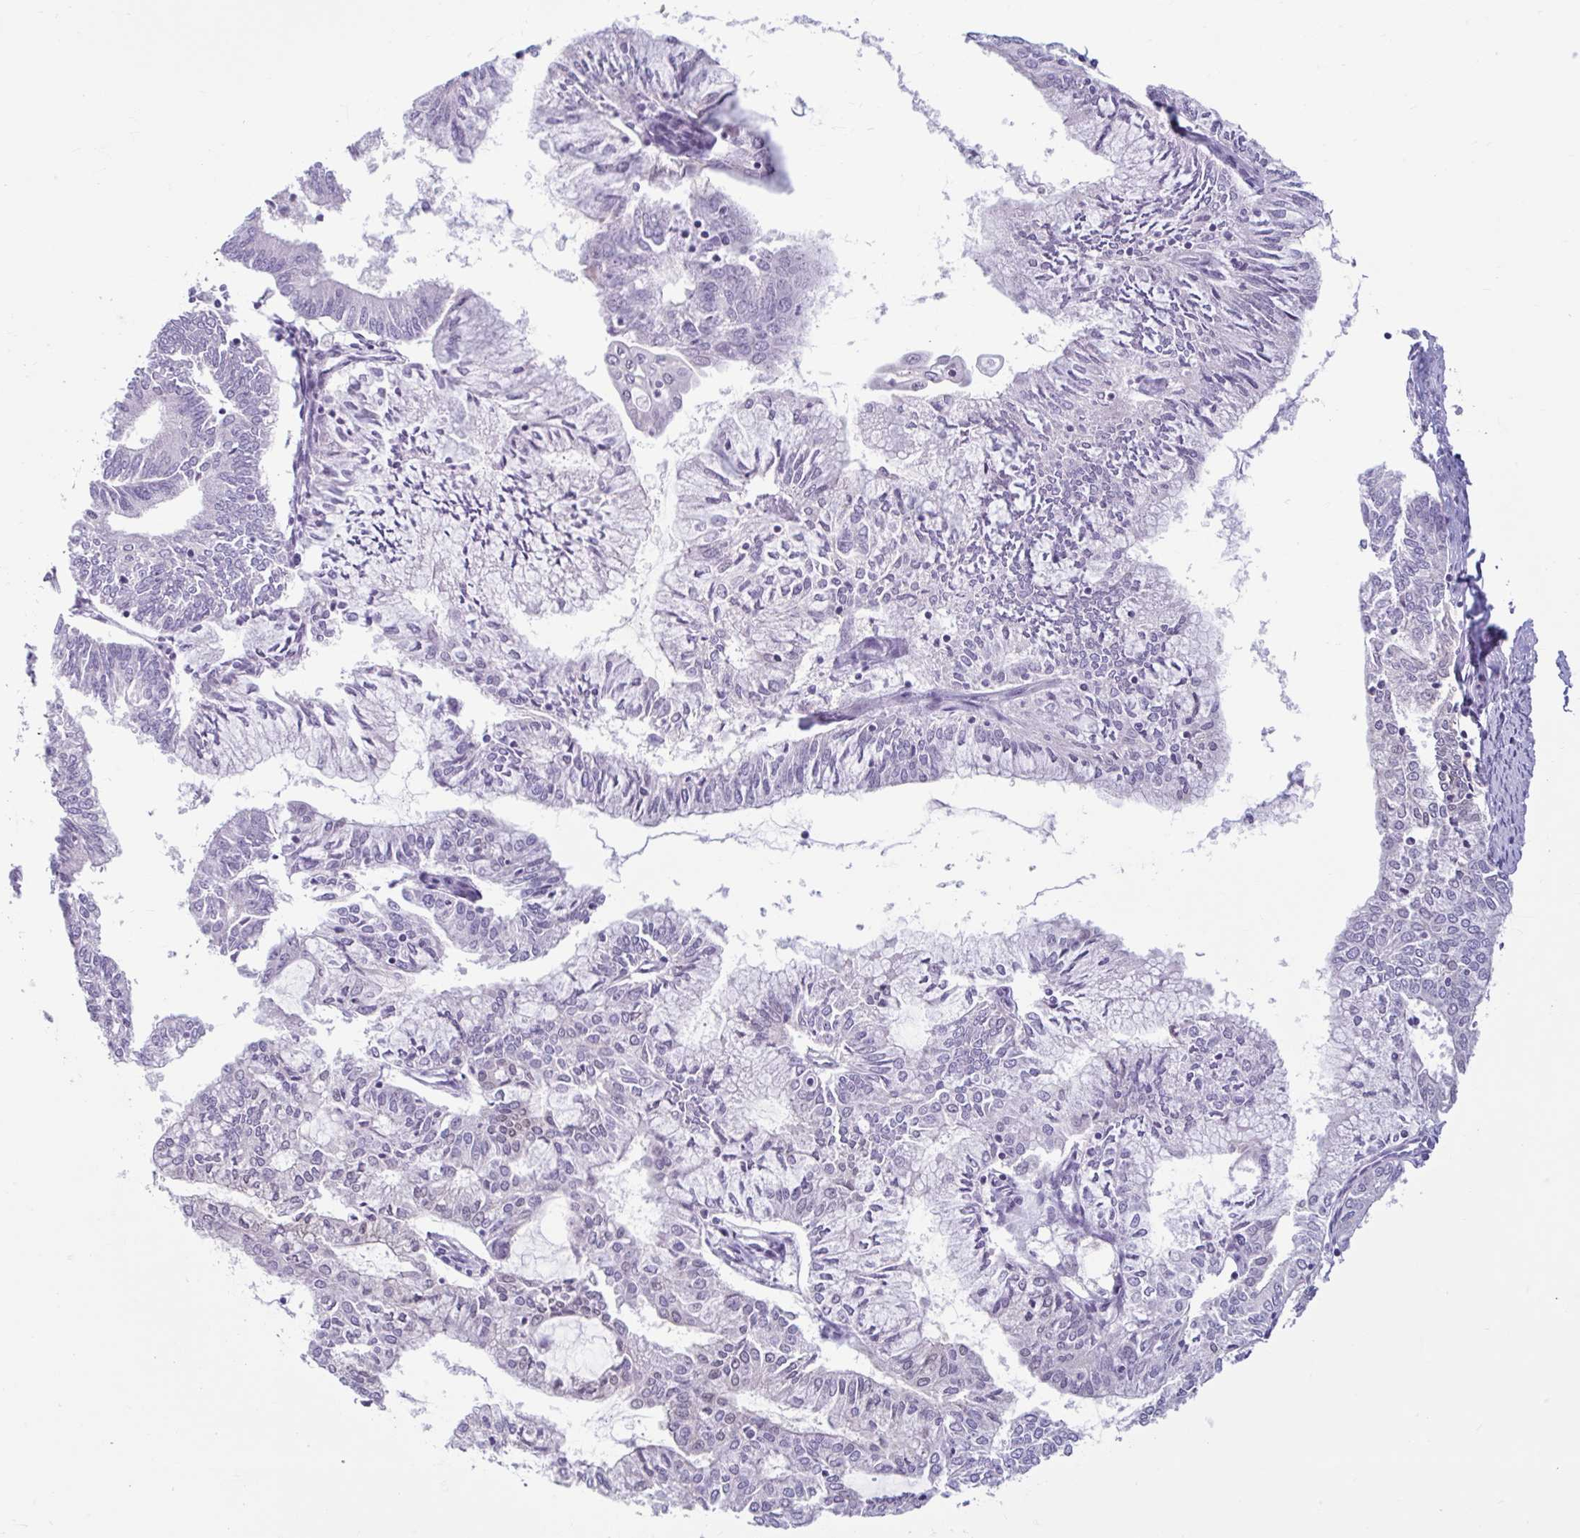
{"staining": {"intensity": "weak", "quantity": "<25%", "location": "cytoplasmic/membranous"}, "tissue": "endometrial cancer", "cell_type": "Tumor cells", "image_type": "cancer", "snomed": [{"axis": "morphology", "description": "Adenocarcinoma, NOS"}, {"axis": "topography", "description": "Endometrium"}], "caption": "Immunohistochemistry (IHC) image of neoplastic tissue: adenocarcinoma (endometrial) stained with DAB demonstrates no significant protein positivity in tumor cells.", "gene": "FAM153A", "patient": {"sex": "female", "age": 61}}